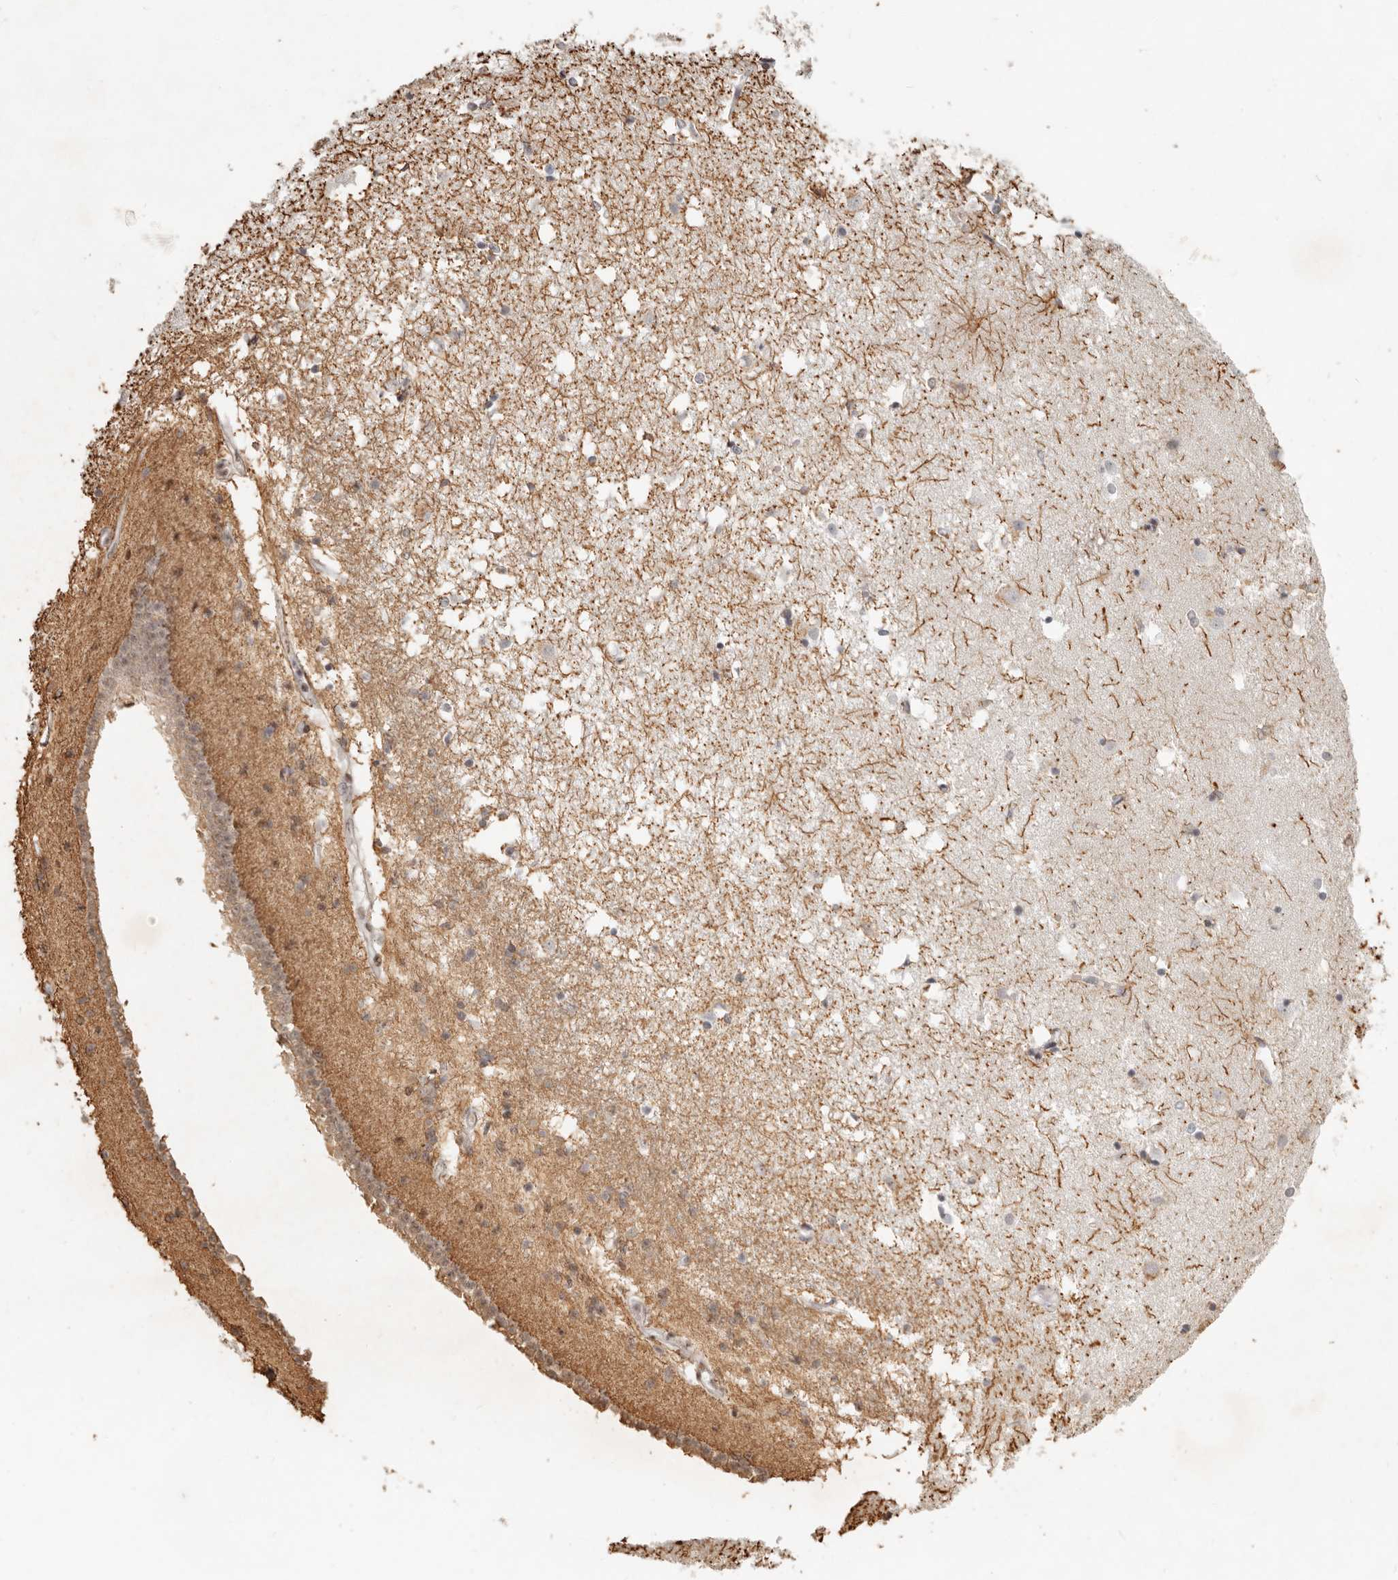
{"staining": {"intensity": "negative", "quantity": "none", "location": "none"}, "tissue": "caudate", "cell_type": "Glial cells", "image_type": "normal", "snomed": [{"axis": "morphology", "description": "Normal tissue, NOS"}, {"axis": "topography", "description": "Lateral ventricle wall"}], "caption": "An immunohistochemistry (IHC) image of benign caudate is shown. There is no staining in glial cells of caudate.", "gene": "GABPA", "patient": {"sex": "male", "age": 45}}